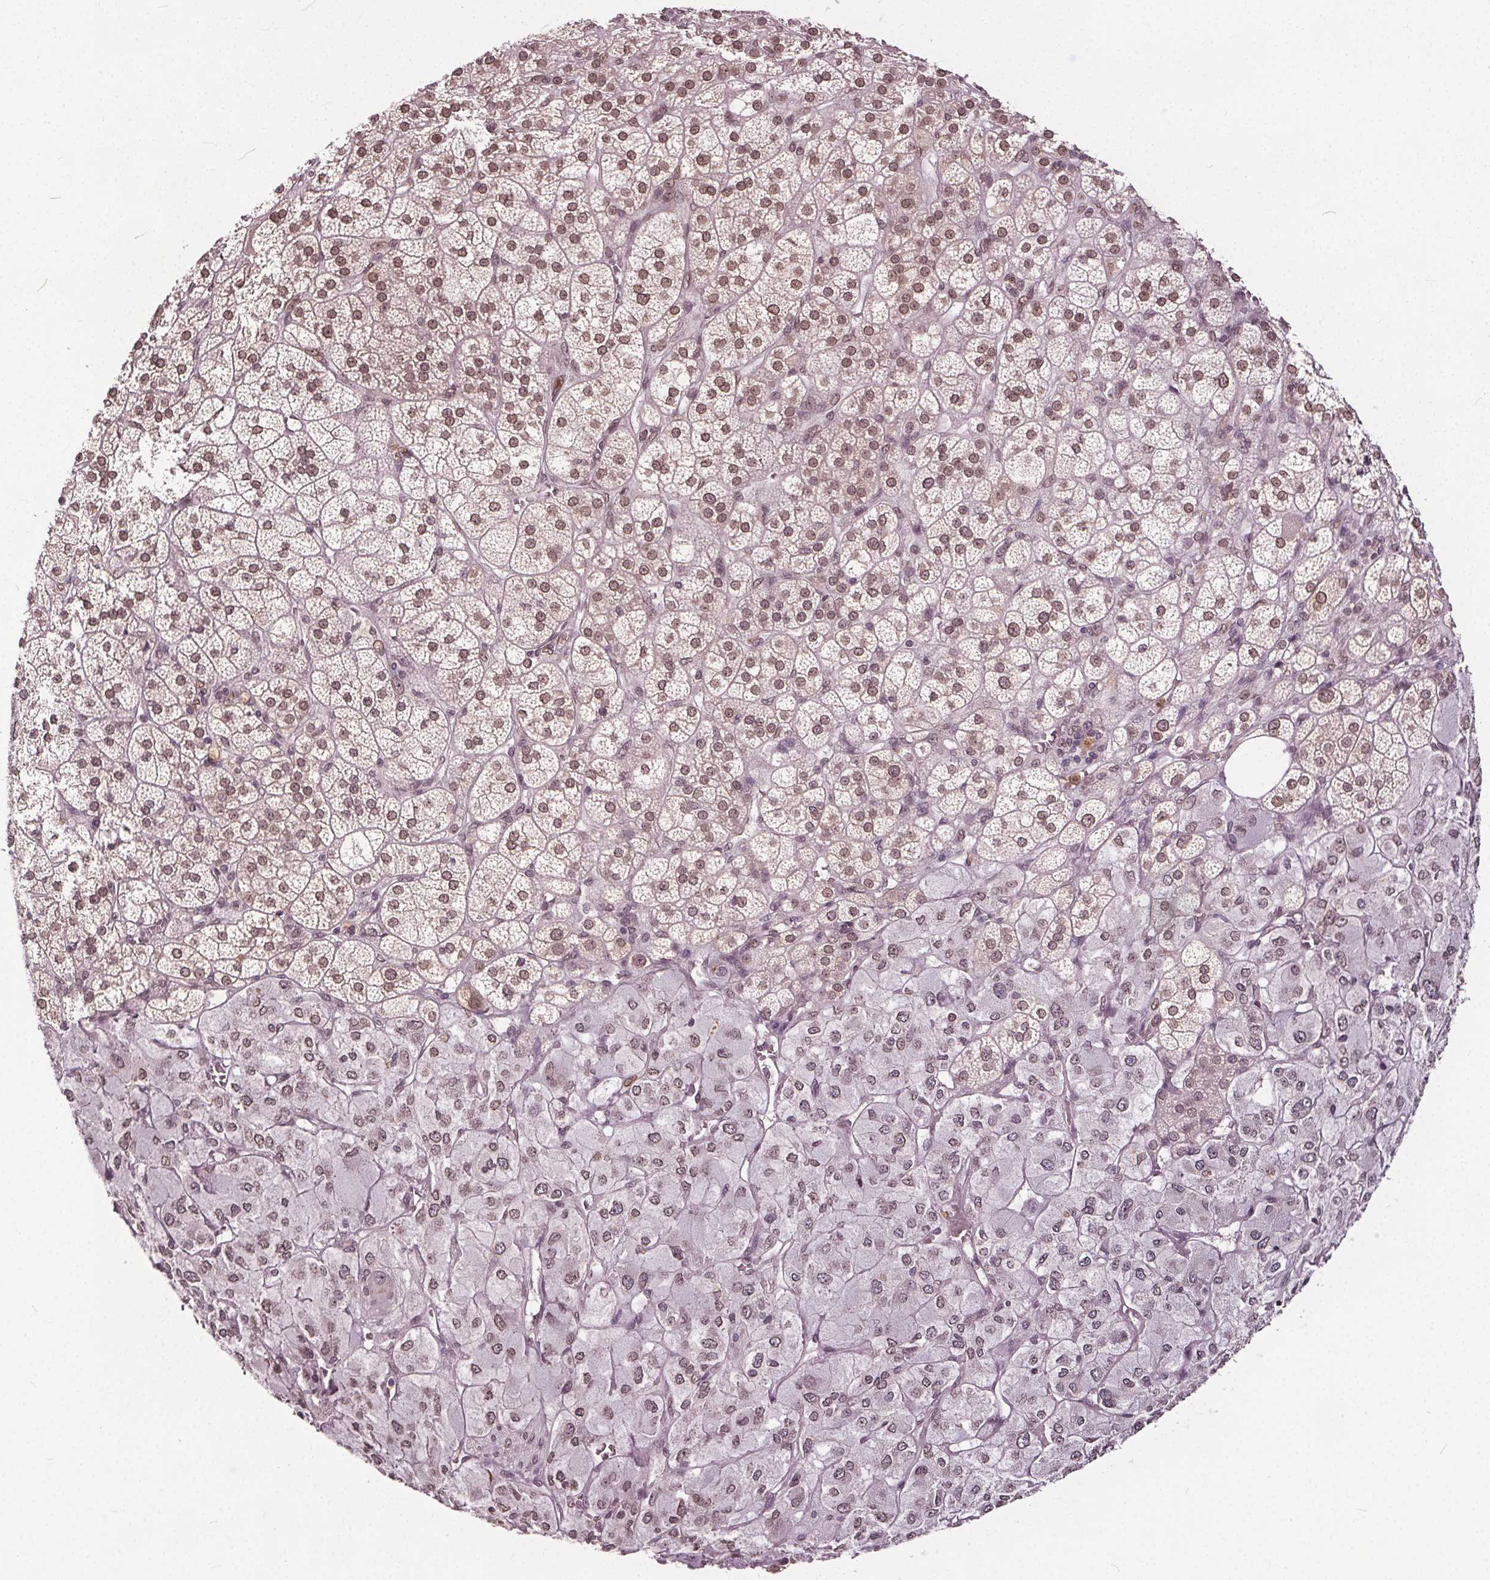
{"staining": {"intensity": "moderate", "quantity": ">75%", "location": "cytoplasmic/membranous,nuclear"}, "tissue": "adrenal gland", "cell_type": "Glandular cells", "image_type": "normal", "snomed": [{"axis": "morphology", "description": "Normal tissue, NOS"}, {"axis": "topography", "description": "Adrenal gland"}], "caption": "Immunohistochemistry histopathology image of normal adrenal gland: human adrenal gland stained using immunohistochemistry exhibits medium levels of moderate protein expression localized specifically in the cytoplasmic/membranous,nuclear of glandular cells, appearing as a cytoplasmic/membranous,nuclear brown color.", "gene": "TTC39C", "patient": {"sex": "female", "age": 60}}